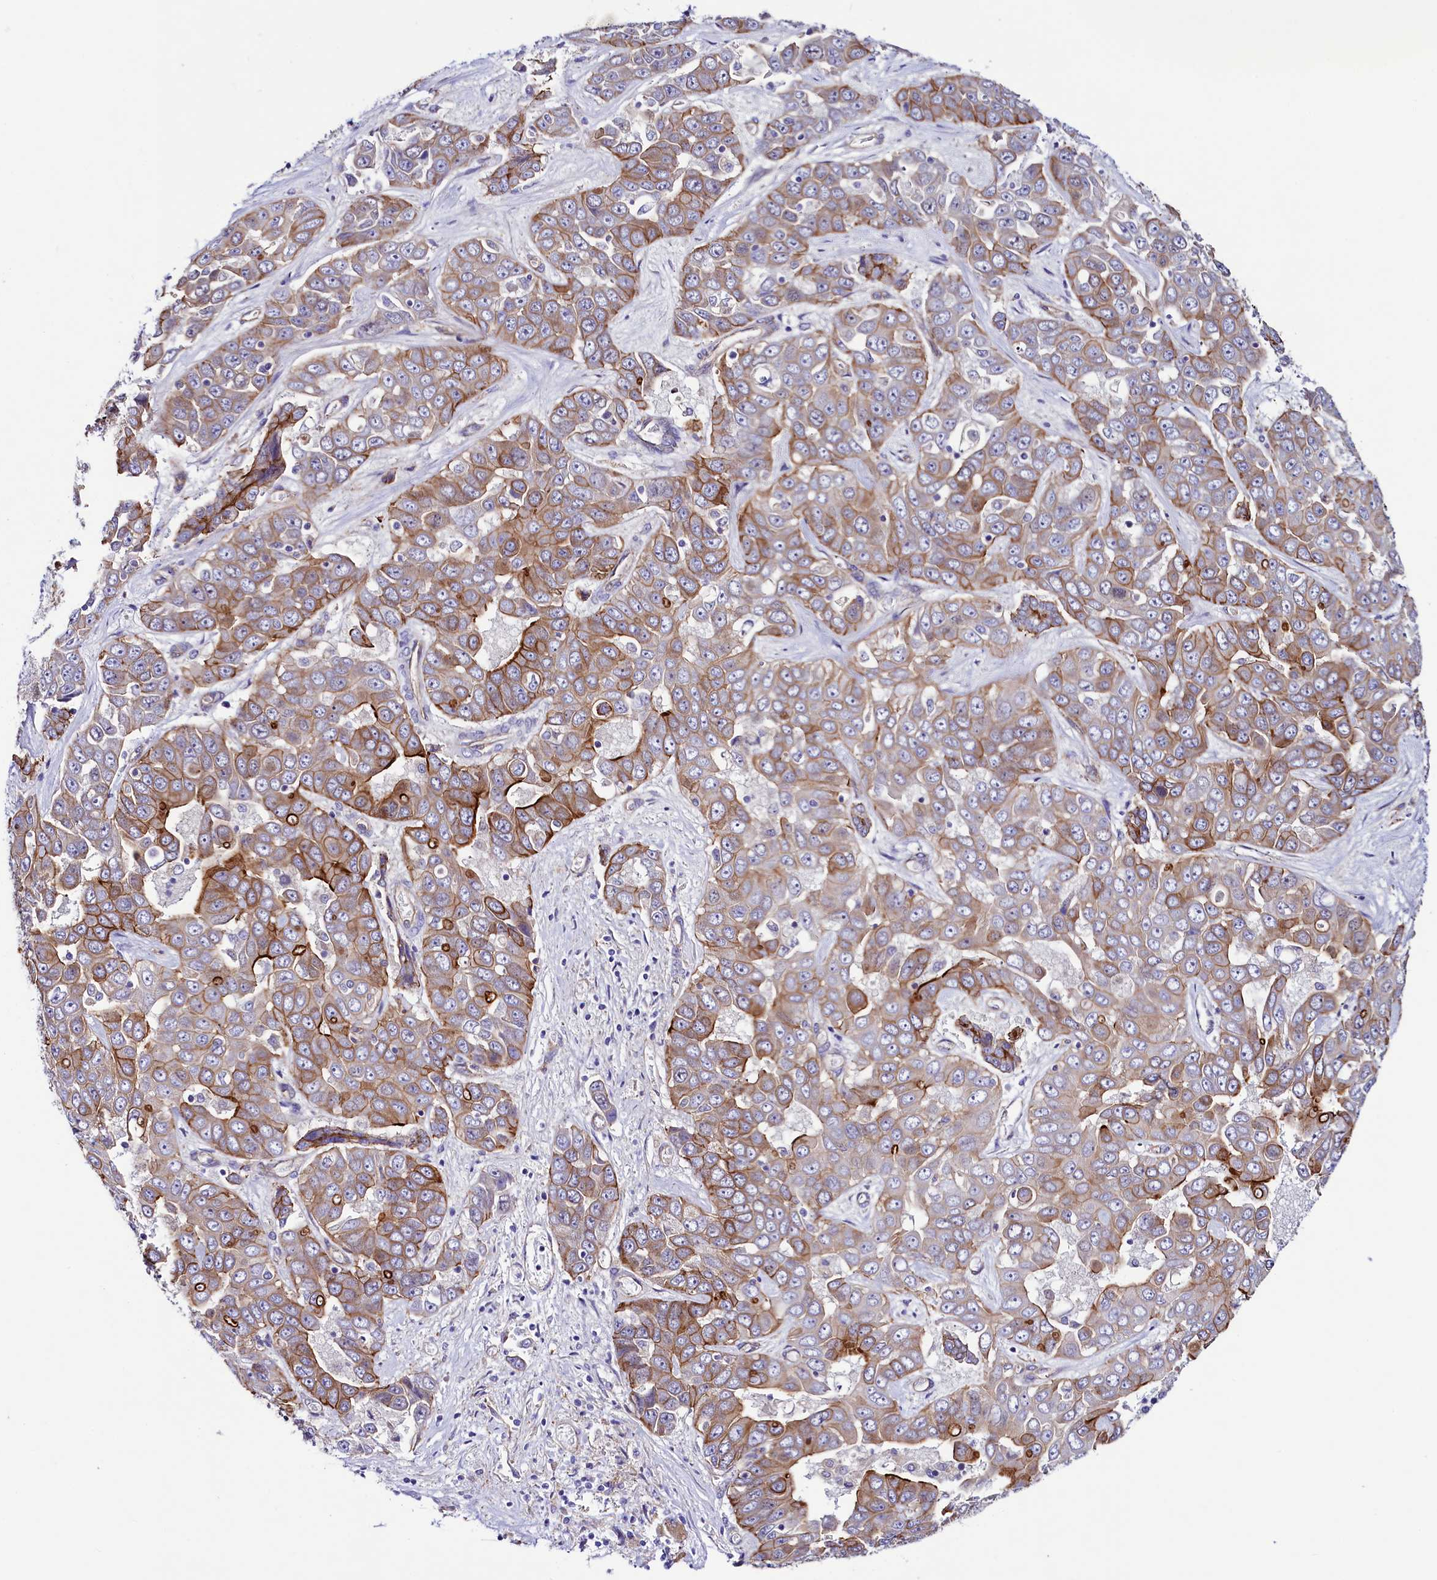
{"staining": {"intensity": "strong", "quantity": "<25%", "location": "cytoplasmic/membranous"}, "tissue": "liver cancer", "cell_type": "Tumor cells", "image_type": "cancer", "snomed": [{"axis": "morphology", "description": "Cholangiocarcinoma"}, {"axis": "topography", "description": "Liver"}], "caption": "Liver cancer stained with a brown dye exhibits strong cytoplasmic/membranous positive staining in approximately <25% of tumor cells.", "gene": "SLF1", "patient": {"sex": "female", "age": 52}}